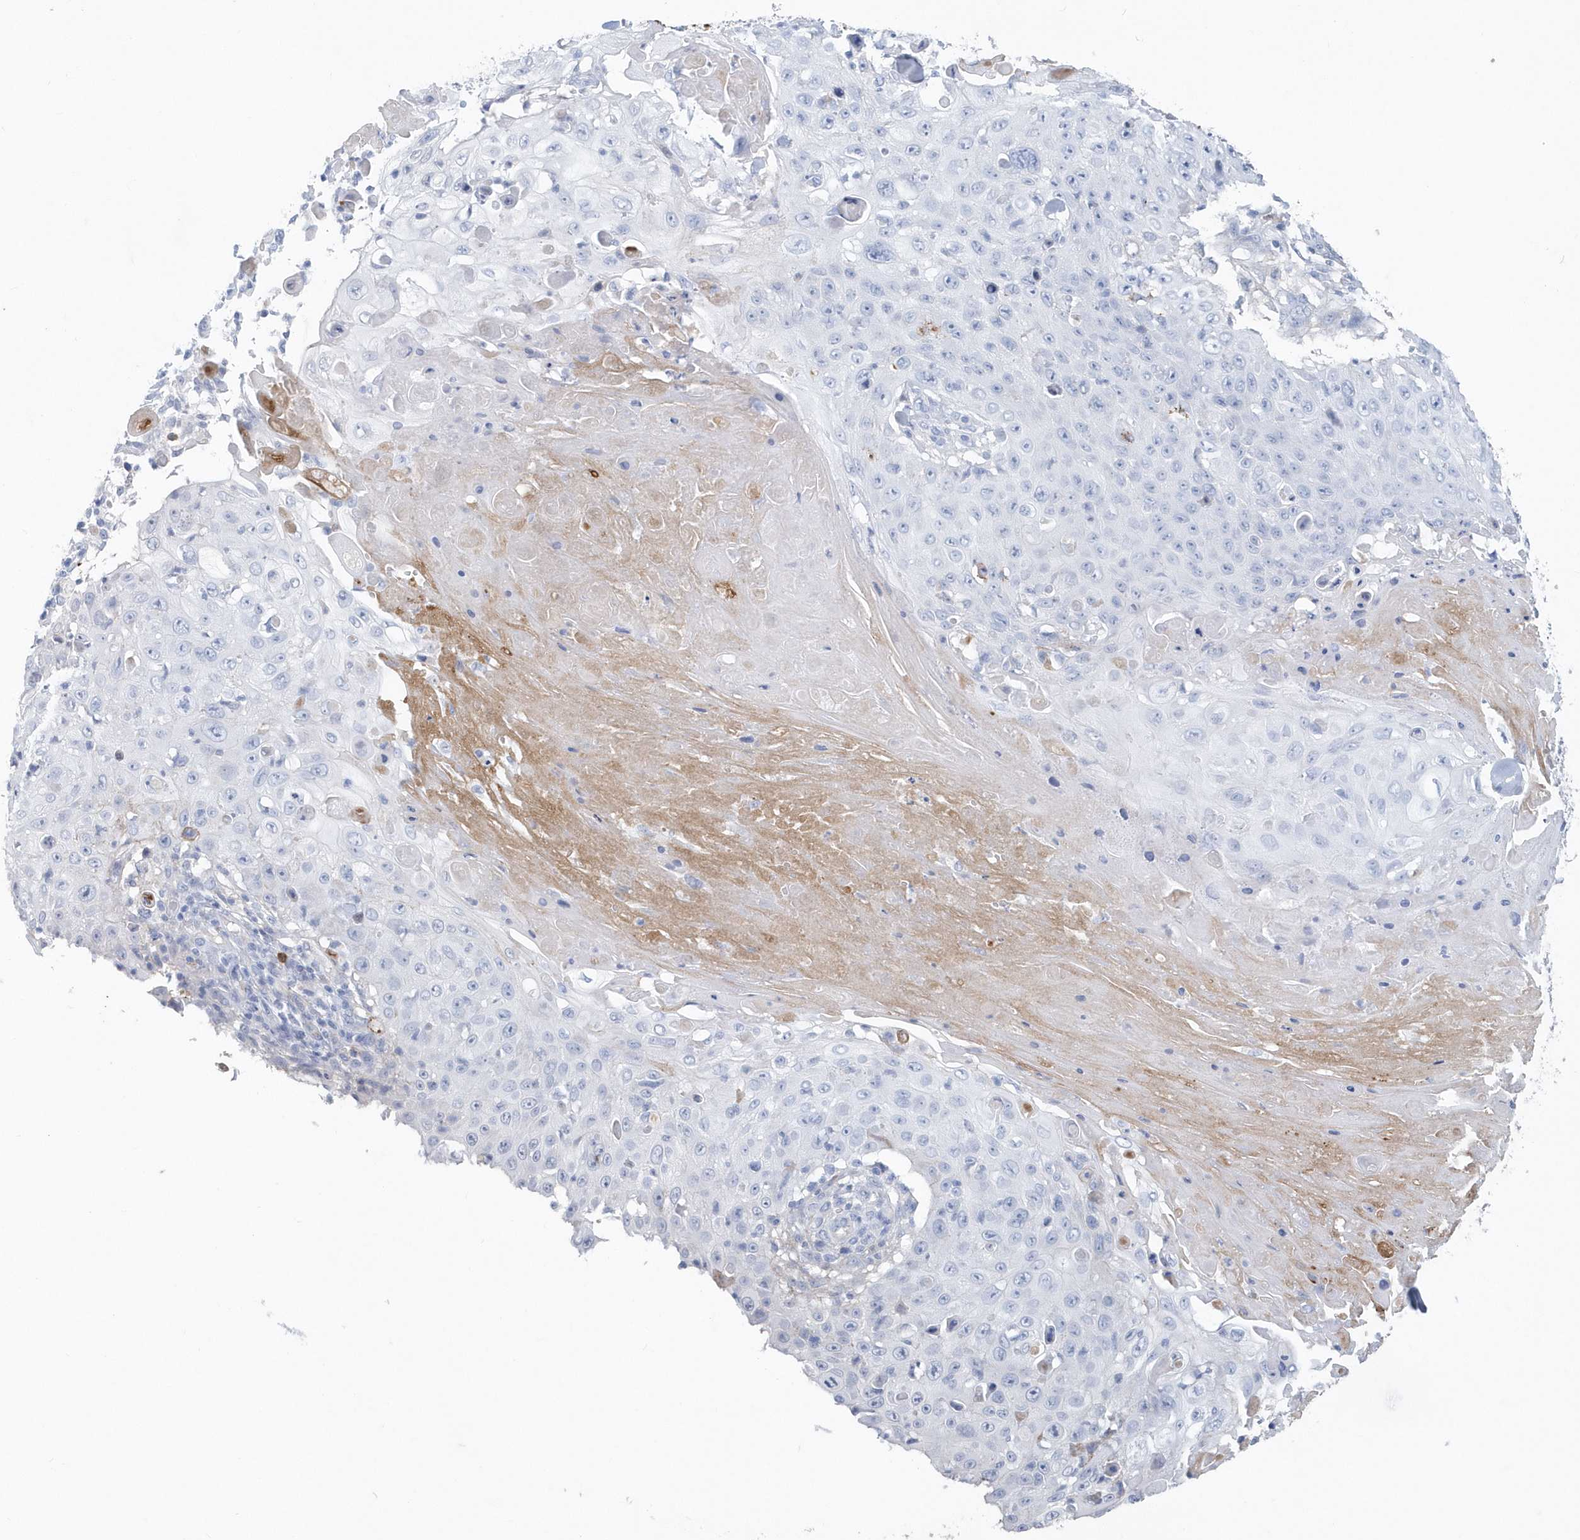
{"staining": {"intensity": "negative", "quantity": "none", "location": "none"}, "tissue": "skin cancer", "cell_type": "Tumor cells", "image_type": "cancer", "snomed": [{"axis": "morphology", "description": "Squamous cell carcinoma, NOS"}, {"axis": "topography", "description": "Skin"}], "caption": "High magnification brightfield microscopy of skin cancer (squamous cell carcinoma) stained with DAB (3,3'-diaminobenzidine) (brown) and counterstained with hematoxylin (blue): tumor cells show no significant positivity.", "gene": "JCHAIN", "patient": {"sex": "male", "age": 86}}